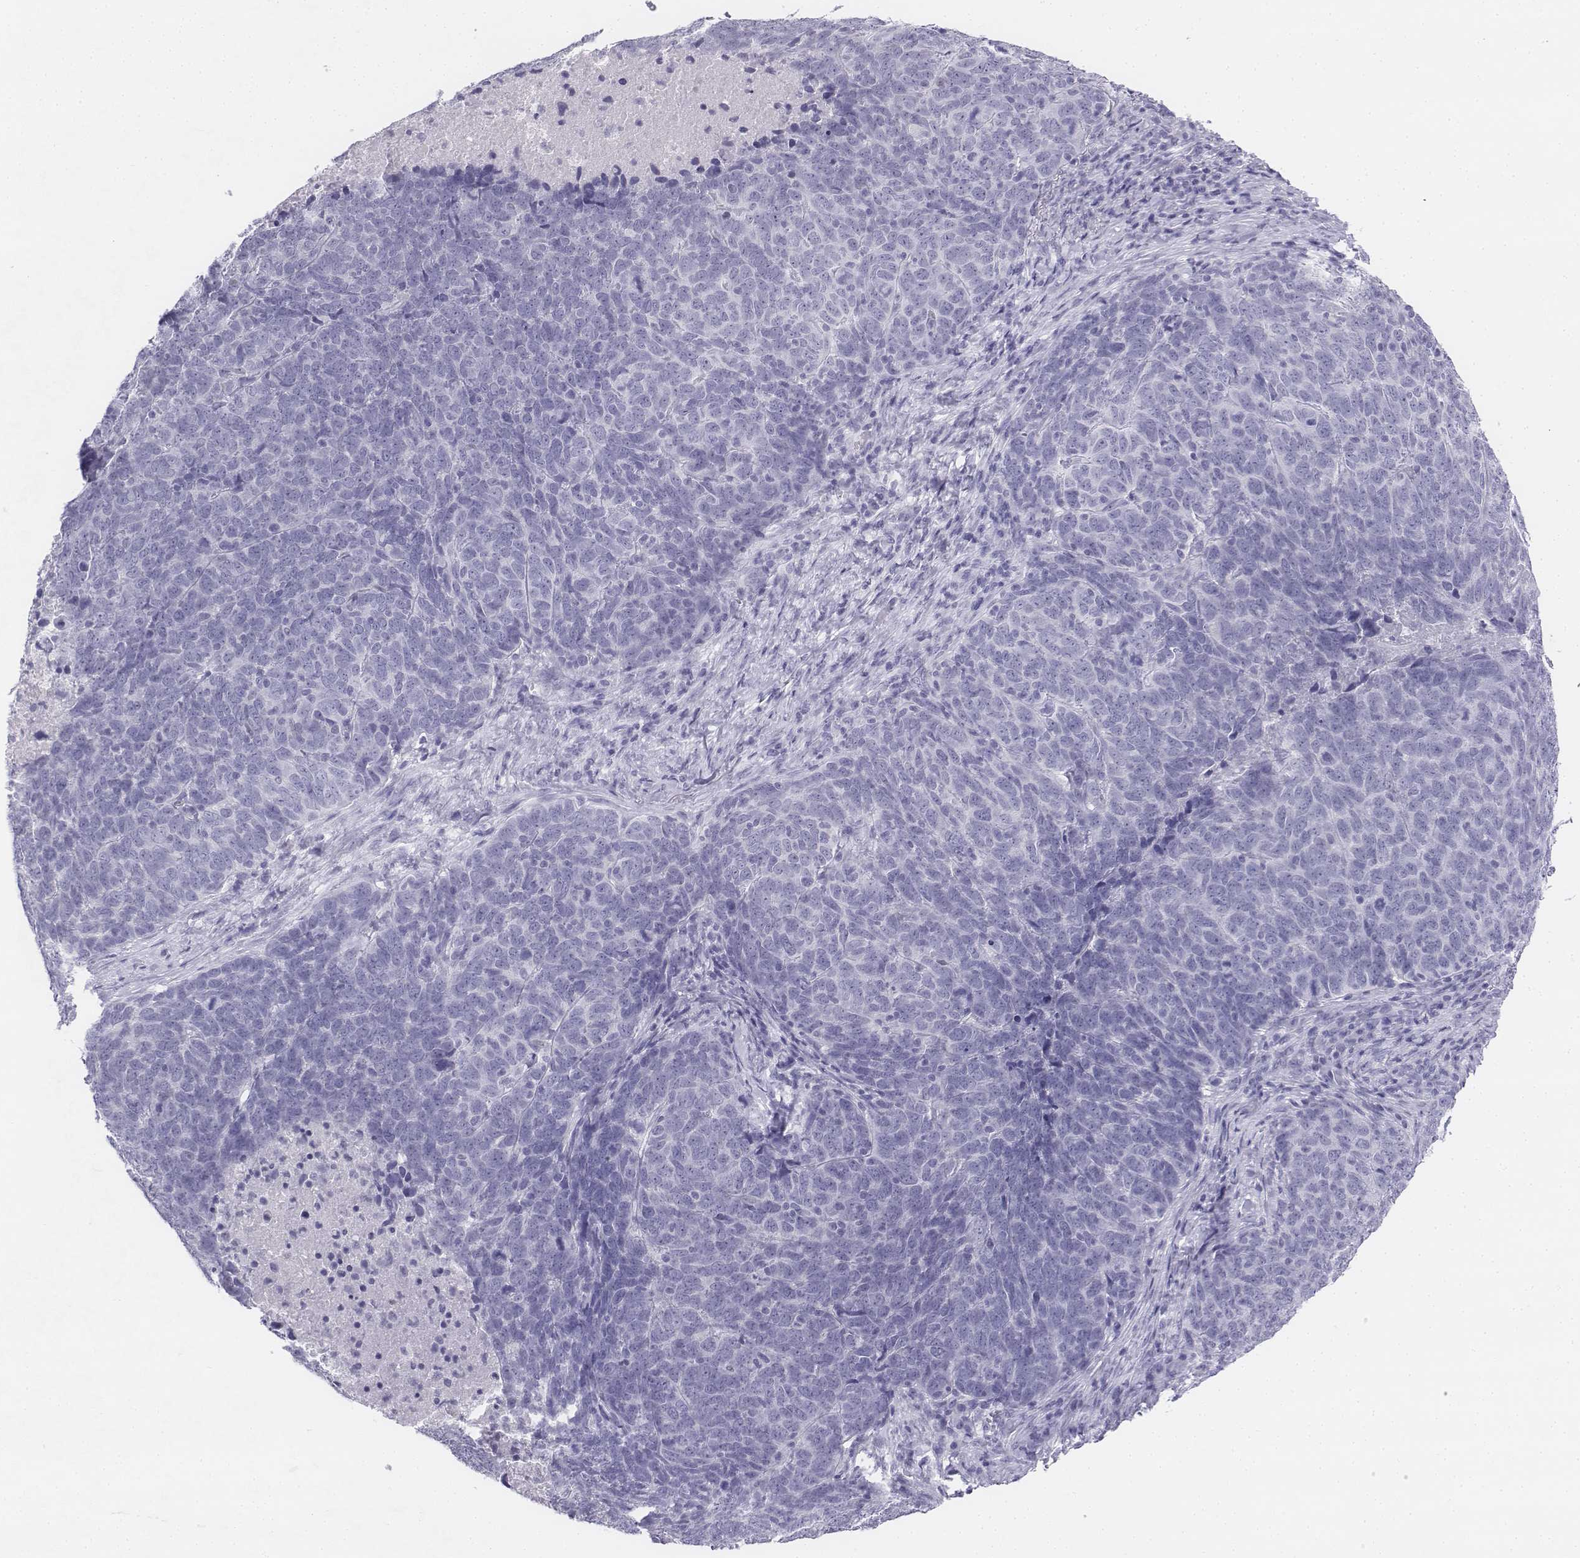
{"staining": {"intensity": "negative", "quantity": "none", "location": "none"}, "tissue": "skin cancer", "cell_type": "Tumor cells", "image_type": "cancer", "snomed": [{"axis": "morphology", "description": "Squamous cell carcinoma, NOS"}, {"axis": "topography", "description": "Skin"}, {"axis": "topography", "description": "Anal"}], "caption": "Image shows no protein staining in tumor cells of skin squamous cell carcinoma tissue.", "gene": "UCN2", "patient": {"sex": "female", "age": 51}}